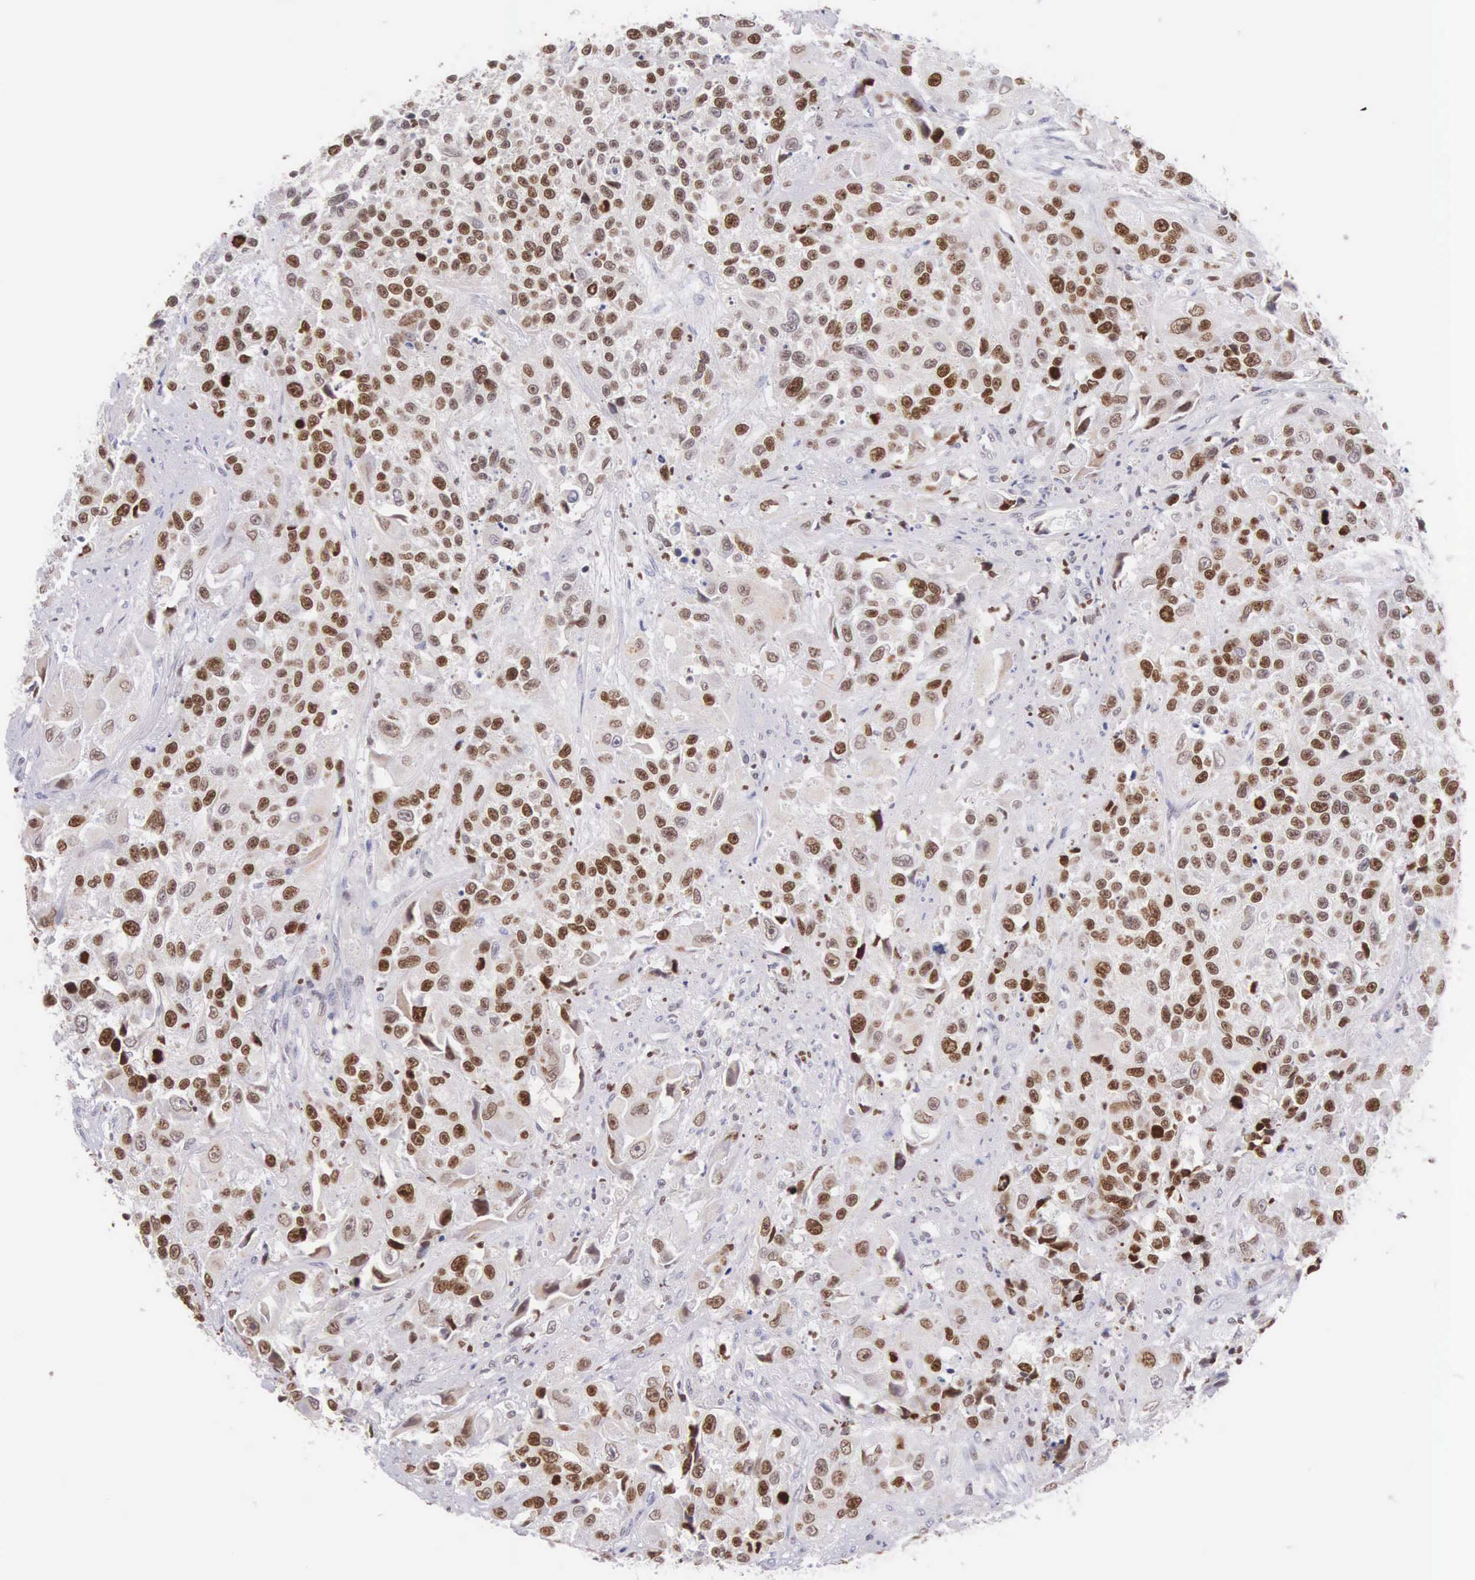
{"staining": {"intensity": "strong", "quantity": ">75%", "location": "nuclear"}, "tissue": "urothelial cancer", "cell_type": "Tumor cells", "image_type": "cancer", "snomed": [{"axis": "morphology", "description": "Urothelial carcinoma, High grade"}, {"axis": "topography", "description": "Urinary bladder"}], "caption": "Immunohistochemistry histopathology image of human high-grade urothelial carcinoma stained for a protein (brown), which reveals high levels of strong nuclear staining in approximately >75% of tumor cells.", "gene": "VRK1", "patient": {"sex": "female", "age": 81}}